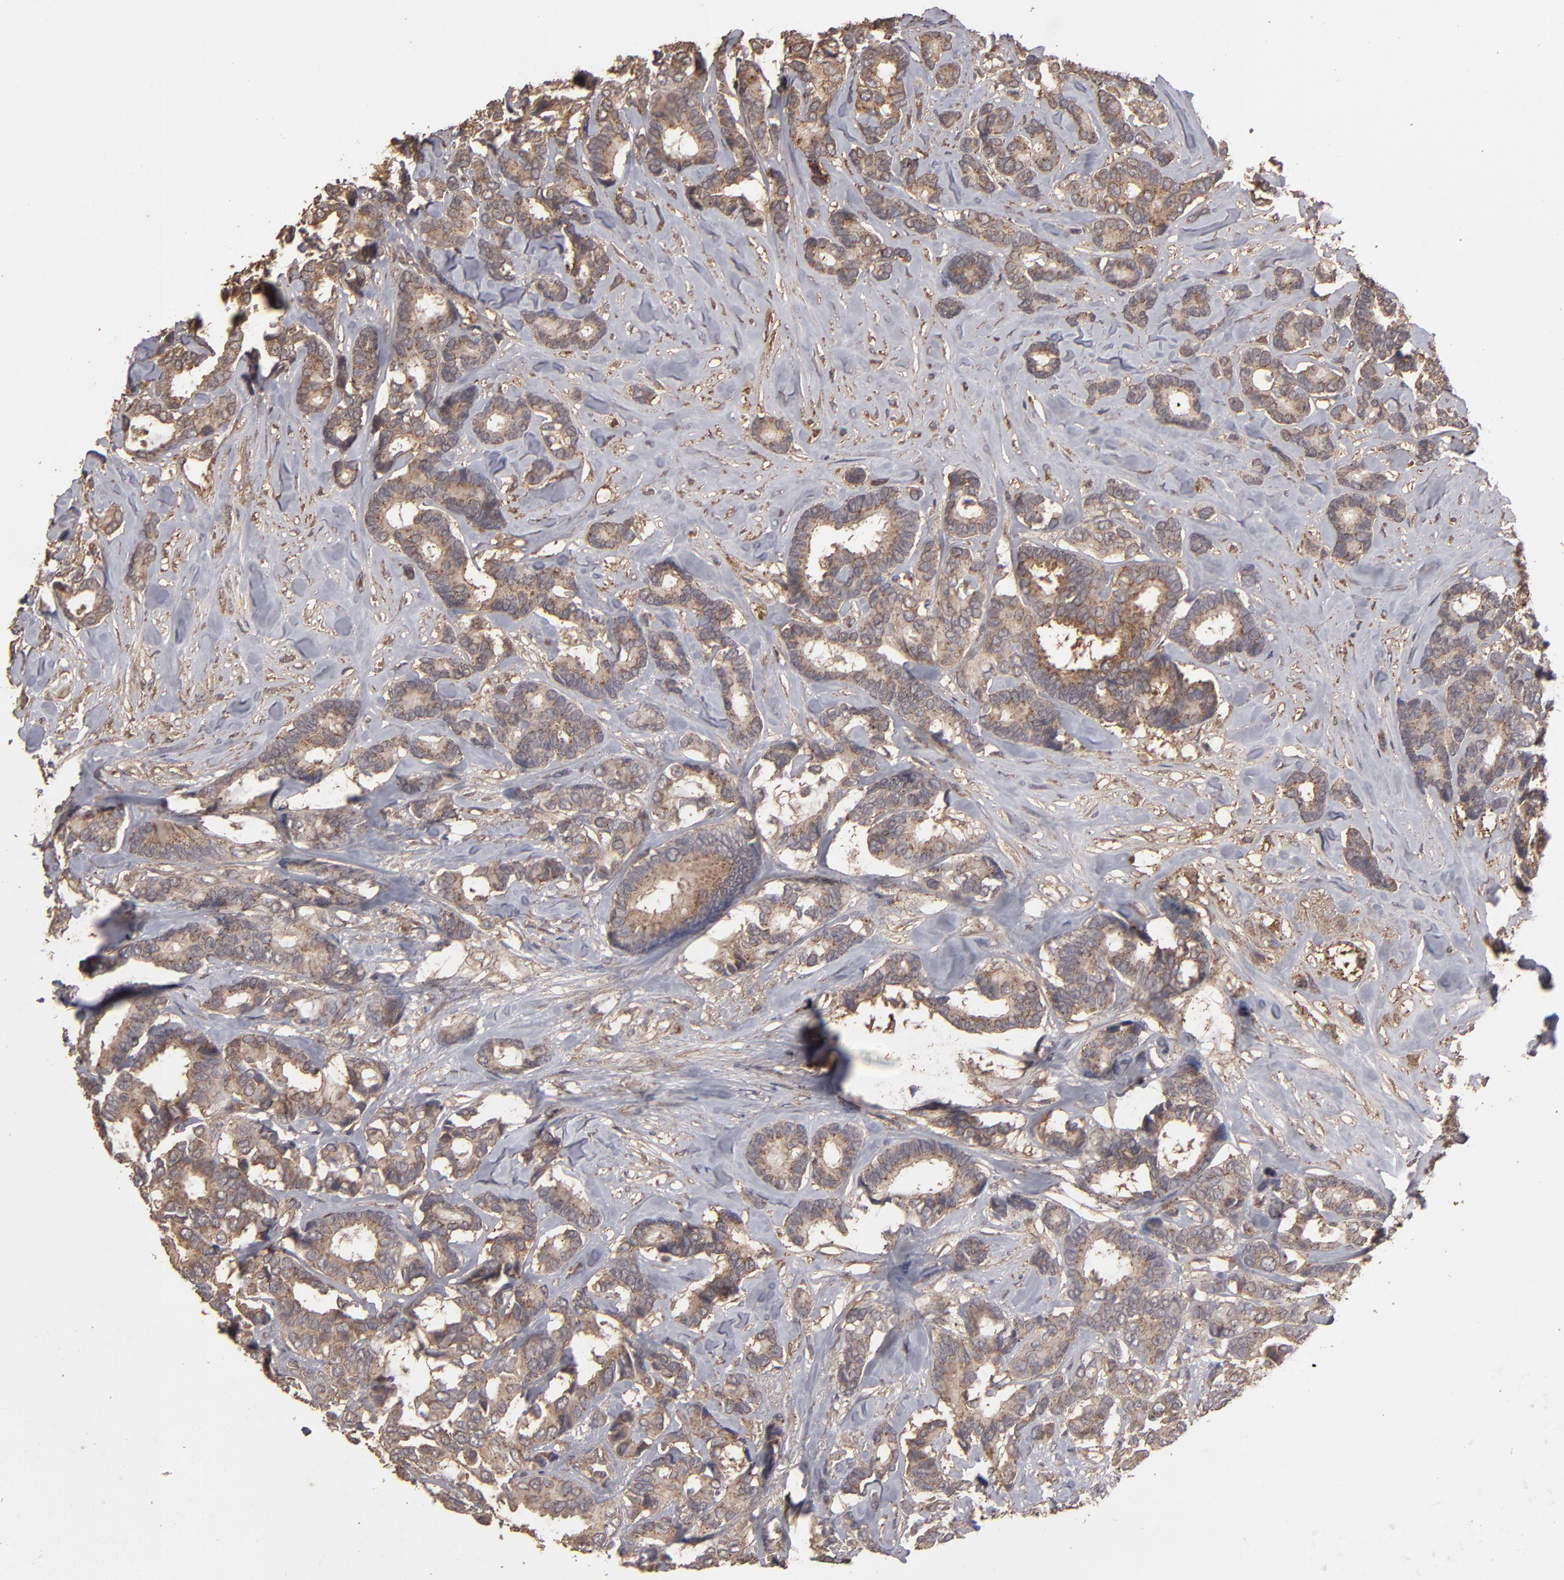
{"staining": {"intensity": "weak", "quantity": ">75%", "location": "cytoplasmic/membranous"}, "tissue": "breast cancer", "cell_type": "Tumor cells", "image_type": "cancer", "snomed": [{"axis": "morphology", "description": "Duct carcinoma"}, {"axis": "topography", "description": "Breast"}], "caption": "Protein expression by IHC reveals weak cytoplasmic/membranous staining in about >75% of tumor cells in breast cancer. Nuclei are stained in blue.", "gene": "MMP2", "patient": {"sex": "female", "age": 87}}